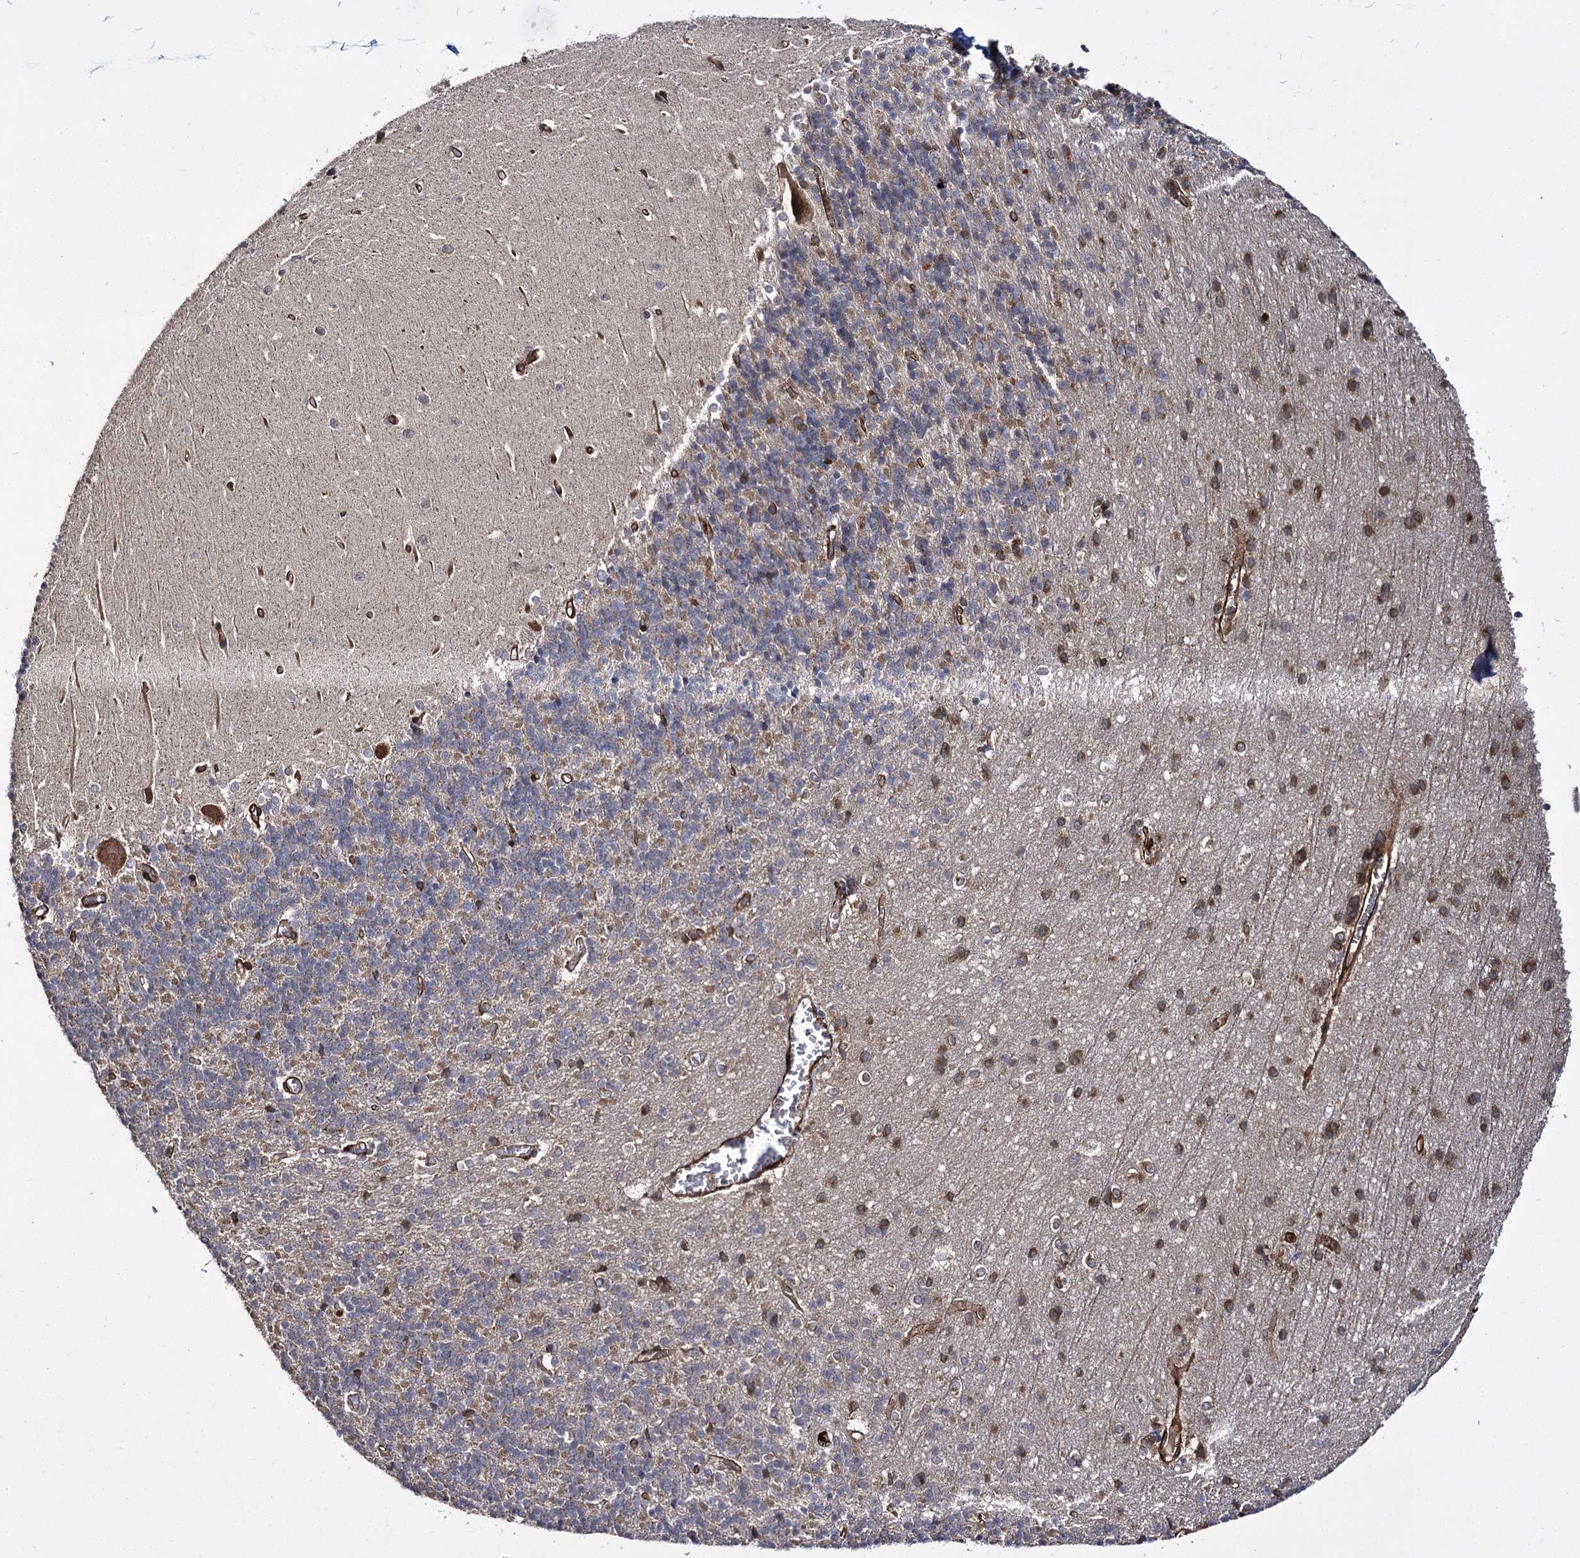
{"staining": {"intensity": "moderate", "quantity": "<25%", "location": "cytoplasmic/membranous"}, "tissue": "cerebellum", "cell_type": "Cells in granular layer", "image_type": "normal", "snomed": [{"axis": "morphology", "description": "Normal tissue, NOS"}, {"axis": "topography", "description": "Cerebellum"}], "caption": "Protein analysis of benign cerebellum demonstrates moderate cytoplasmic/membranous staining in approximately <25% of cells in granular layer. The staining was performed using DAB to visualize the protein expression in brown, while the nuclei were stained in blue with hematoxylin (Magnification: 20x).", "gene": "MYO1C", "patient": {"sex": "male", "age": 37}}